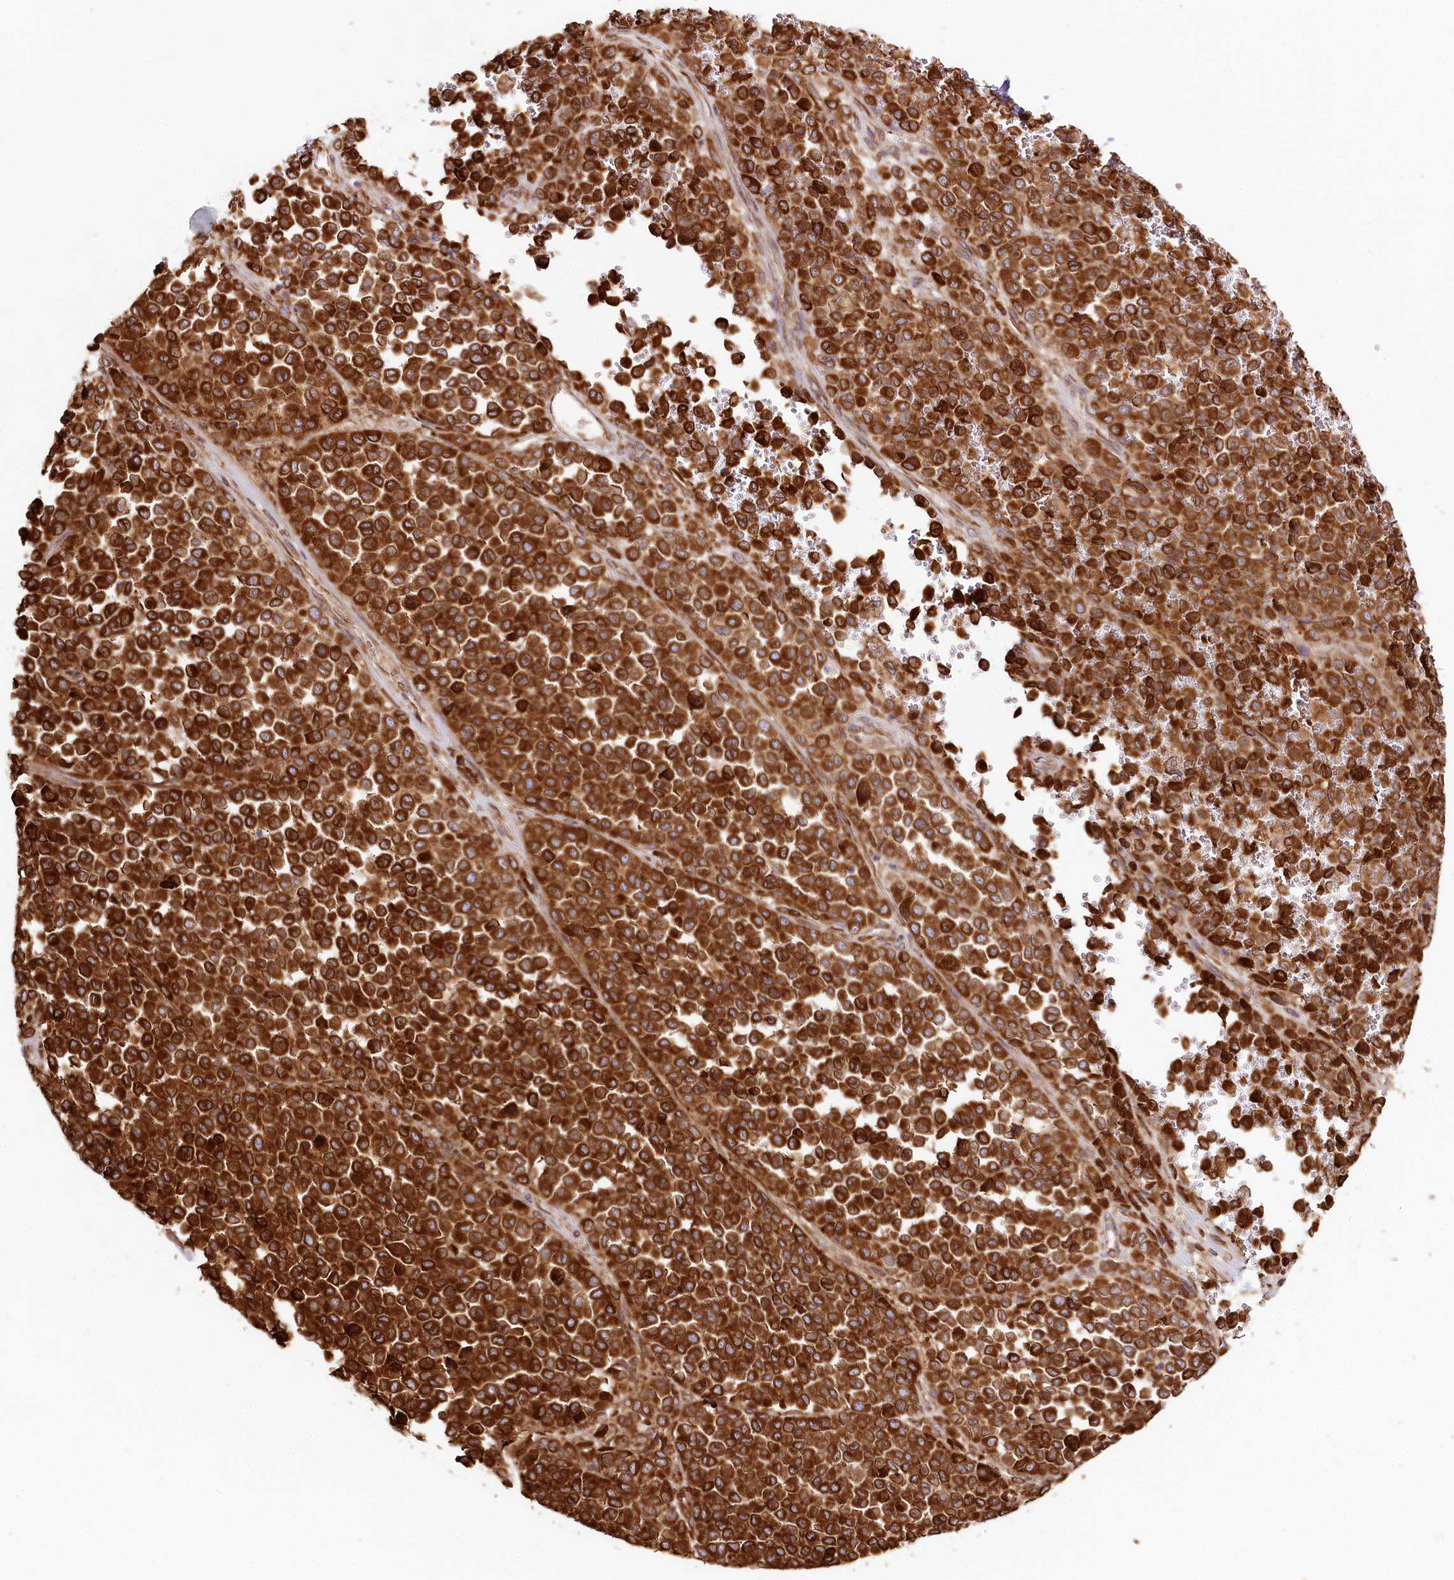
{"staining": {"intensity": "strong", "quantity": ">75%", "location": "cytoplasmic/membranous"}, "tissue": "melanoma", "cell_type": "Tumor cells", "image_type": "cancer", "snomed": [{"axis": "morphology", "description": "Malignant melanoma, Metastatic site"}, {"axis": "topography", "description": "Pancreas"}], "caption": "Protein expression analysis of human malignant melanoma (metastatic site) reveals strong cytoplasmic/membranous positivity in about >75% of tumor cells.", "gene": "CNPY2", "patient": {"sex": "female", "age": 30}}